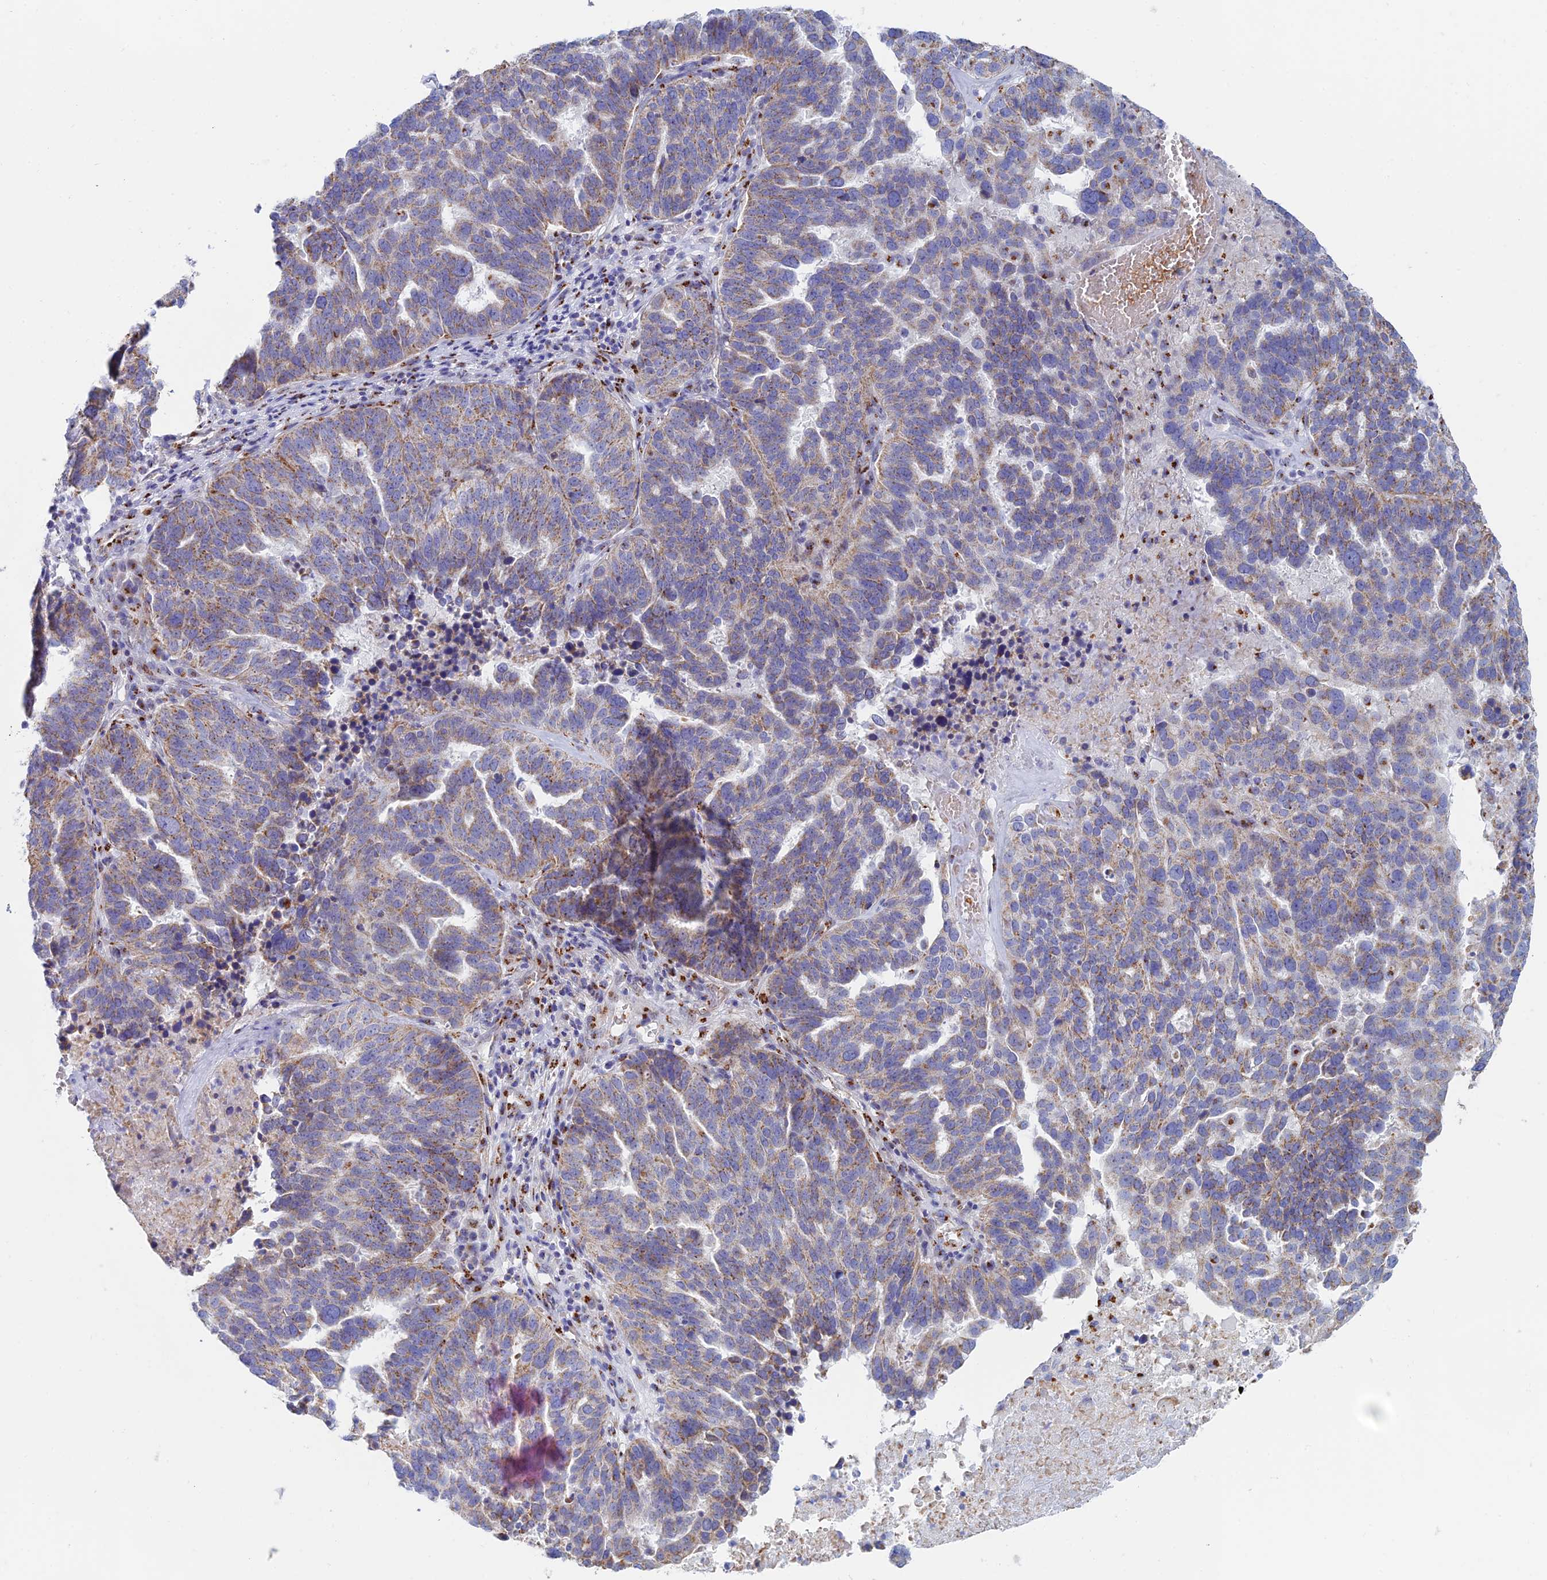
{"staining": {"intensity": "weak", "quantity": "25%-75%", "location": "cytoplasmic/membranous"}, "tissue": "ovarian cancer", "cell_type": "Tumor cells", "image_type": "cancer", "snomed": [{"axis": "morphology", "description": "Cystadenocarcinoma, serous, NOS"}, {"axis": "topography", "description": "Ovary"}], "caption": "Immunohistochemical staining of ovarian cancer exhibits low levels of weak cytoplasmic/membranous protein staining in about 25%-75% of tumor cells. The protein of interest is shown in brown color, while the nuclei are stained blue.", "gene": "HS2ST1", "patient": {"sex": "female", "age": 59}}